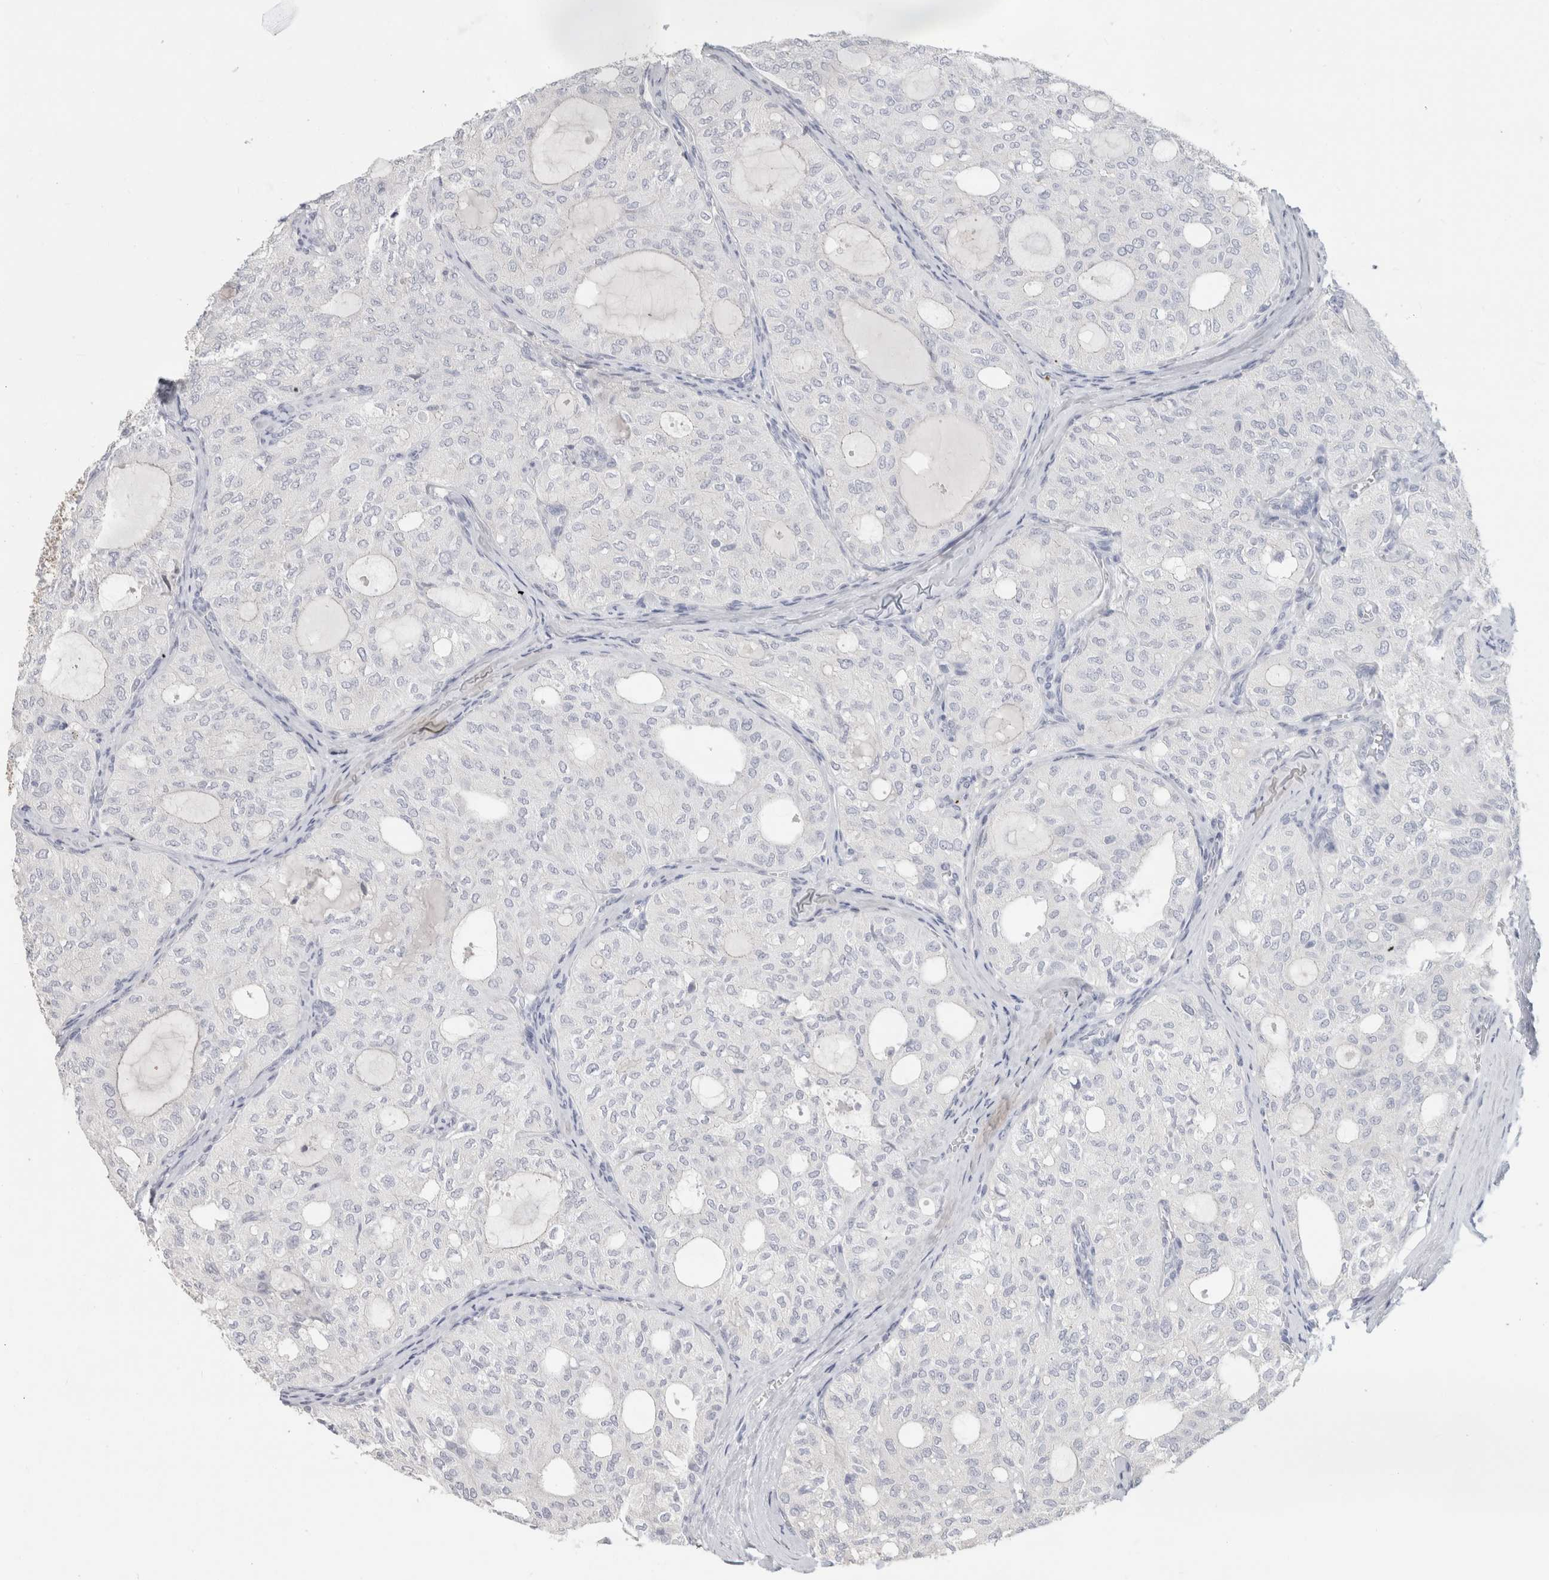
{"staining": {"intensity": "negative", "quantity": "none", "location": "none"}, "tissue": "thyroid cancer", "cell_type": "Tumor cells", "image_type": "cancer", "snomed": [{"axis": "morphology", "description": "Follicular adenoma carcinoma, NOS"}, {"axis": "topography", "description": "Thyroid gland"}], "caption": "Human follicular adenoma carcinoma (thyroid) stained for a protein using immunohistochemistry (IHC) reveals no staining in tumor cells.", "gene": "SLC6A1", "patient": {"sex": "male", "age": 75}}